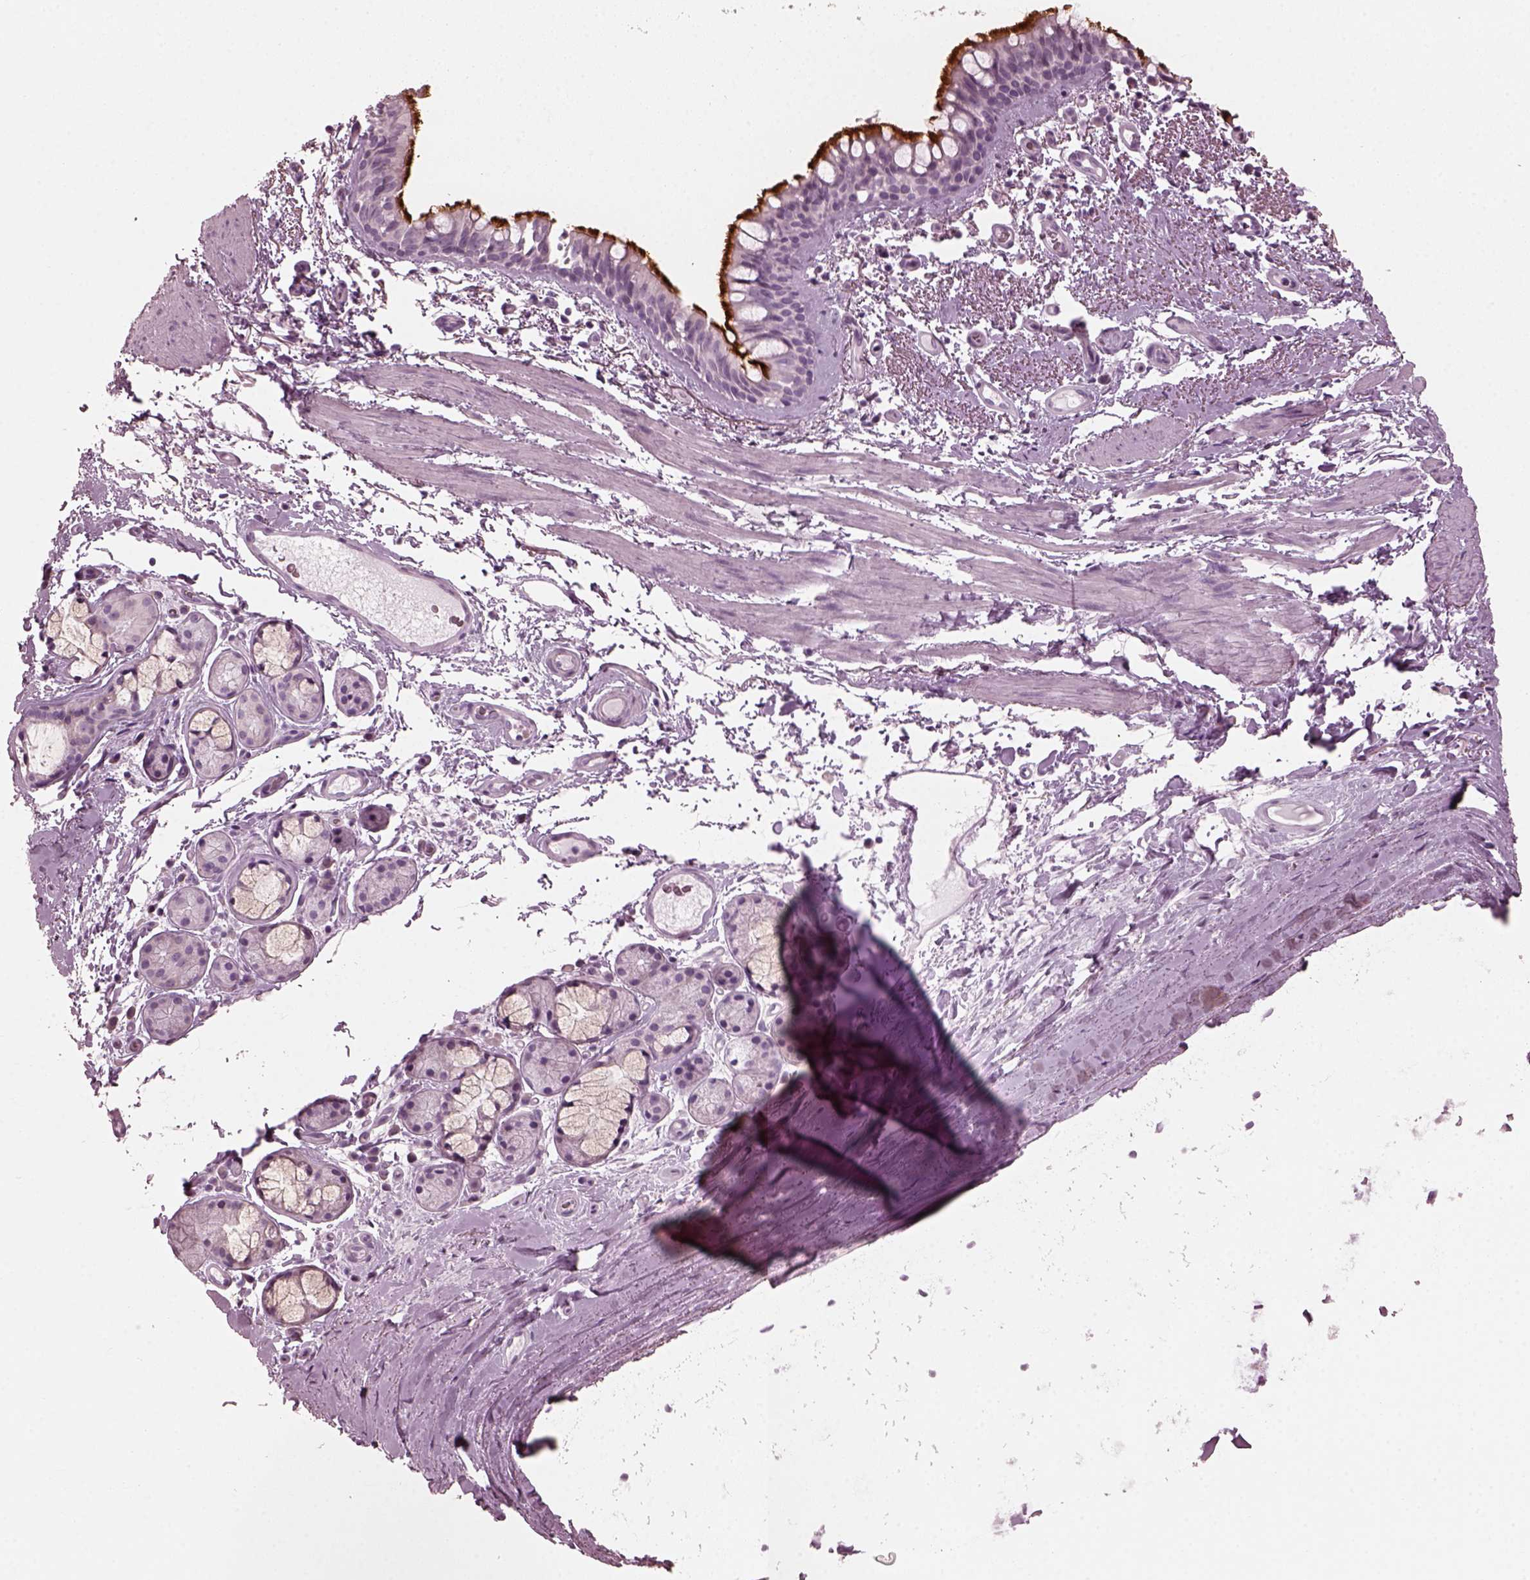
{"staining": {"intensity": "strong", "quantity": "25%-75%", "location": "cytoplasmic/membranous"}, "tissue": "bronchus", "cell_type": "Respiratory epithelial cells", "image_type": "normal", "snomed": [{"axis": "morphology", "description": "Normal tissue, NOS"}, {"axis": "topography", "description": "Bronchus"}], "caption": "Immunohistochemistry (IHC) micrograph of benign human bronchus stained for a protein (brown), which exhibits high levels of strong cytoplasmic/membranous staining in approximately 25%-75% of respiratory epithelial cells.", "gene": "SAXO2", "patient": {"sex": "female", "age": 64}}